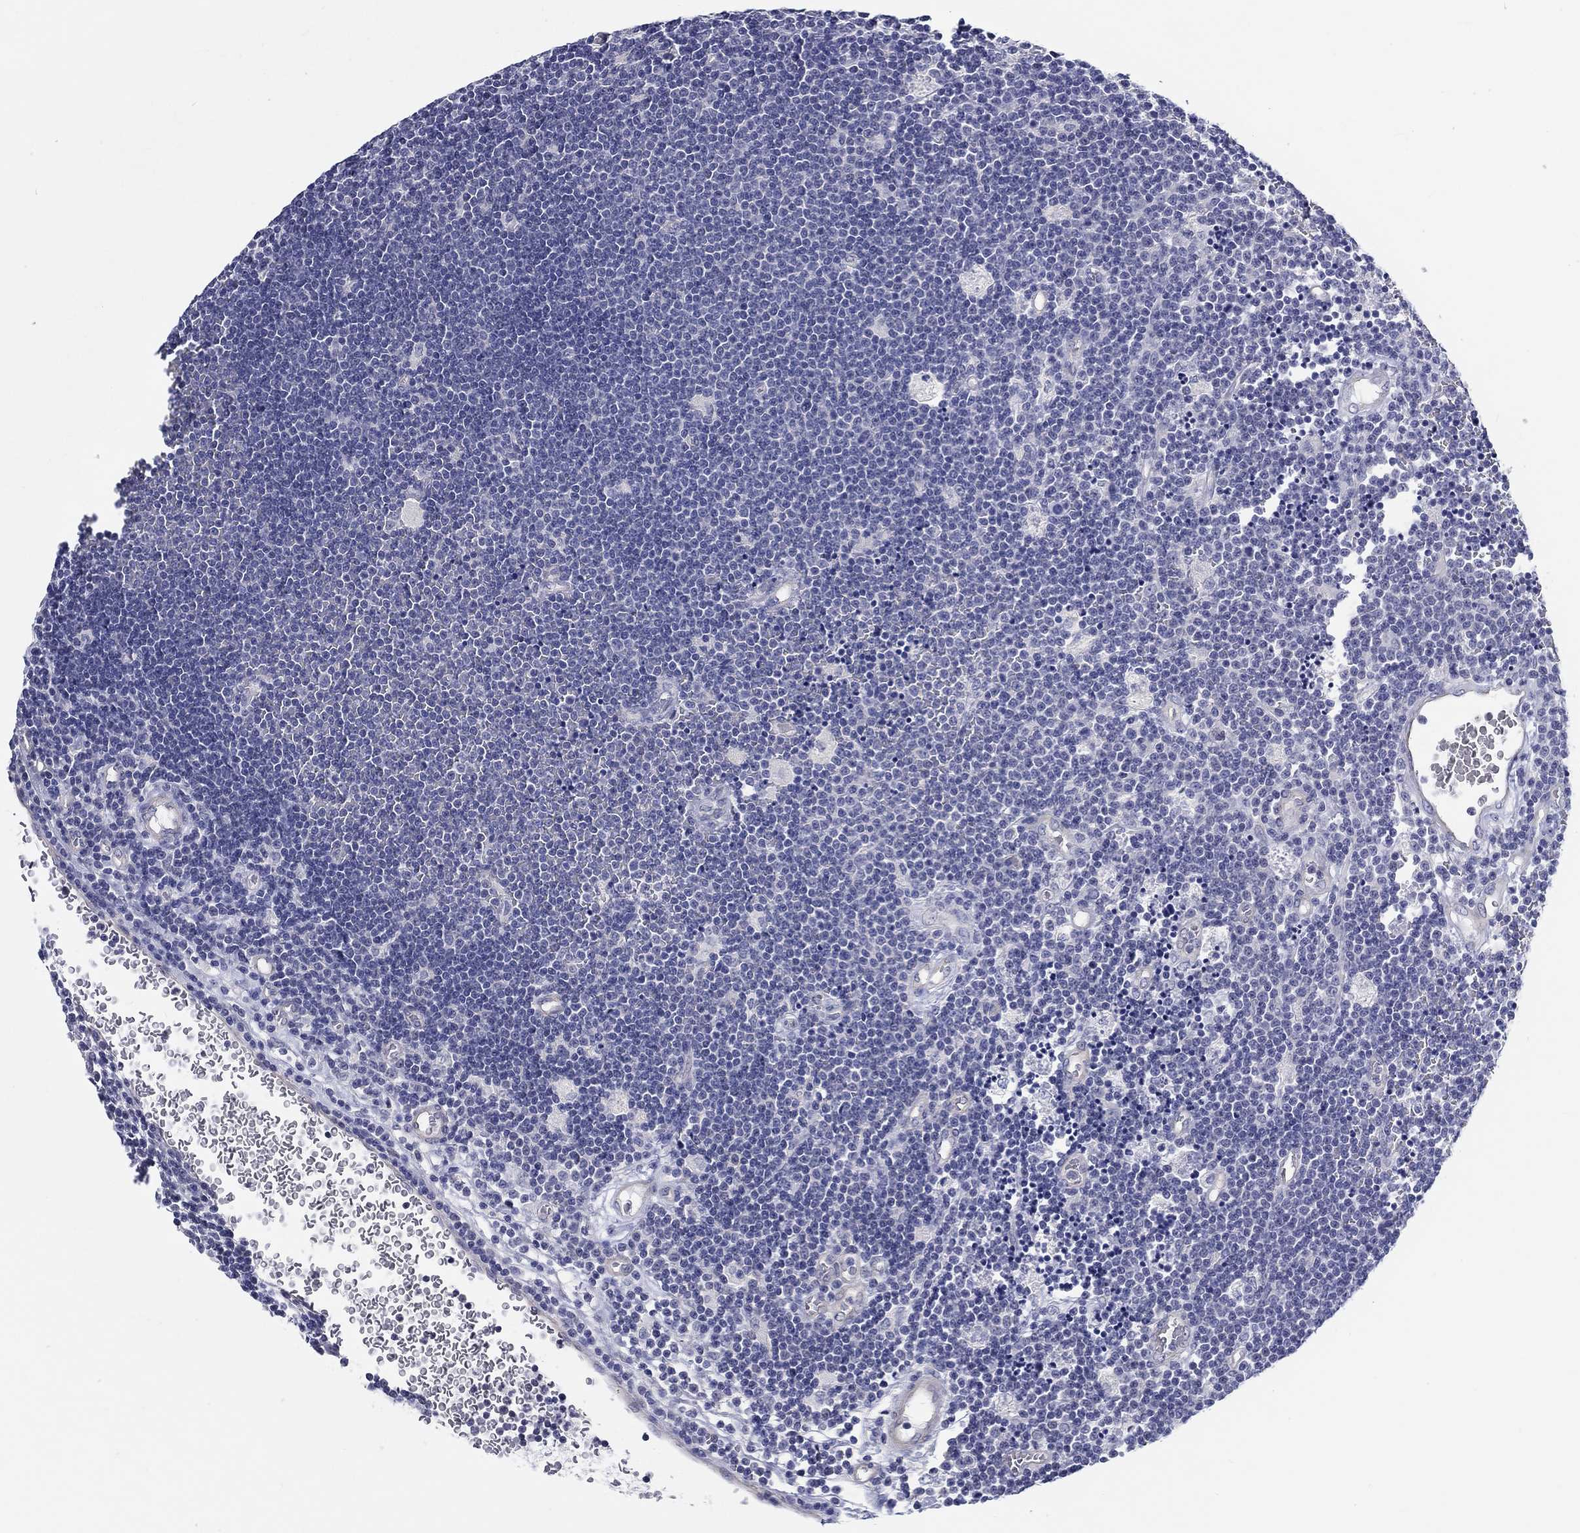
{"staining": {"intensity": "negative", "quantity": "none", "location": "none"}, "tissue": "lymphoma", "cell_type": "Tumor cells", "image_type": "cancer", "snomed": [{"axis": "morphology", "description": "Malignant lymphoma, non-Hodgkin's type, Low grade"}, {"axis": "topography", "description": "Brain"}], "caption": "Immunohistochemical staining of human low-grade malignant lymphoma, non-Hodgkin's type displays no significant staining in tumor cells.", "gene": "CRYGD", "patient": {"sex": "female", "age": 66}}